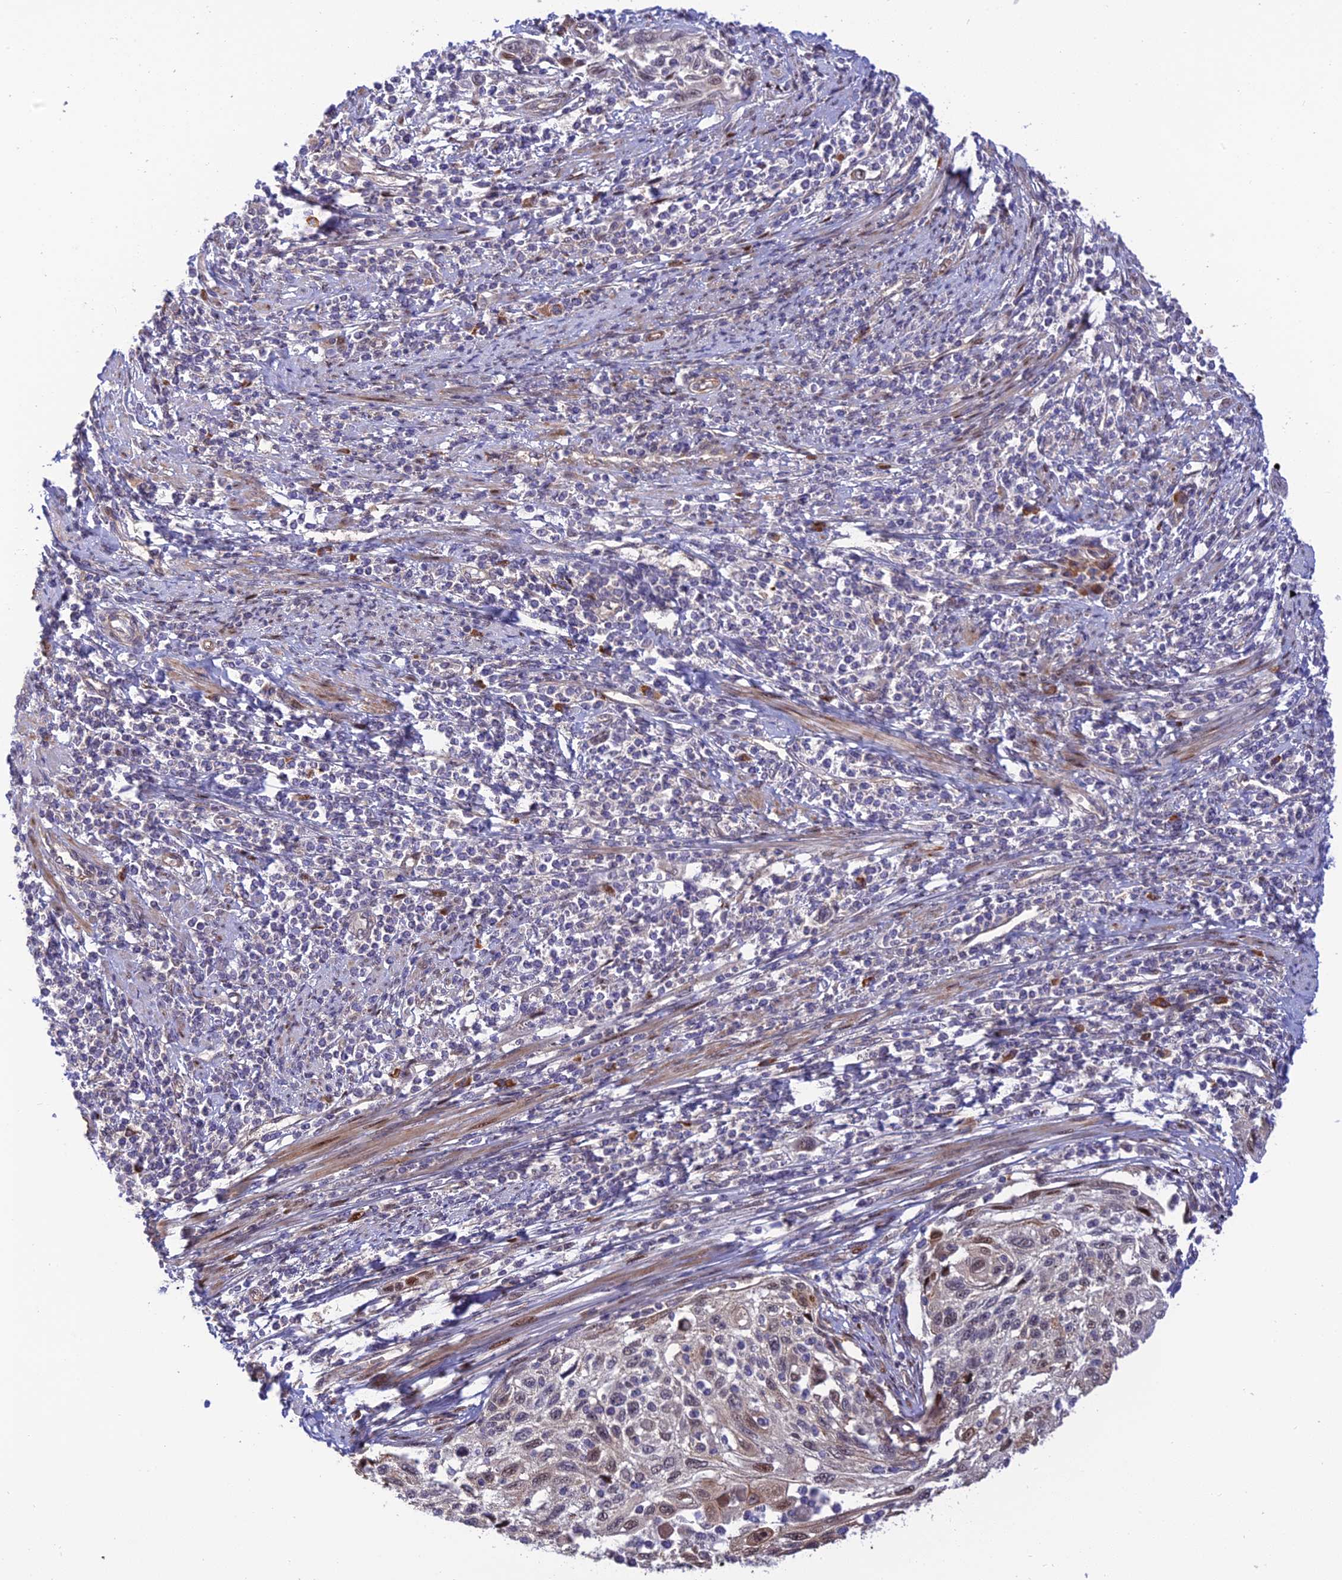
{"staining": {"intensity": "moderate", "quantity": "<25%", "location": "nuclear"}, "tissue": "cervical cancer", "cell_type": "Tumor cells", "image_type": "cancer", "snomed": [{"axis": "morphology", "description": "Squamous cell carcinoma, NOS"}, {"axis": "topography", "description": "Cervix"}], "caption": "Immunohistochemical staining of cervical cancer shows low levels of moderate nuclear protein expression in approximately <25% of tumor cells. The staining was performed using DAB (3,3'-diaminobenzidine) to visualize the protein expression in brown, while the nuclei were stained in blue with hematoxylin (Magnification: 20x).", "gene": "ZNF584", "patient": {"sex": "female", "age": 70}}